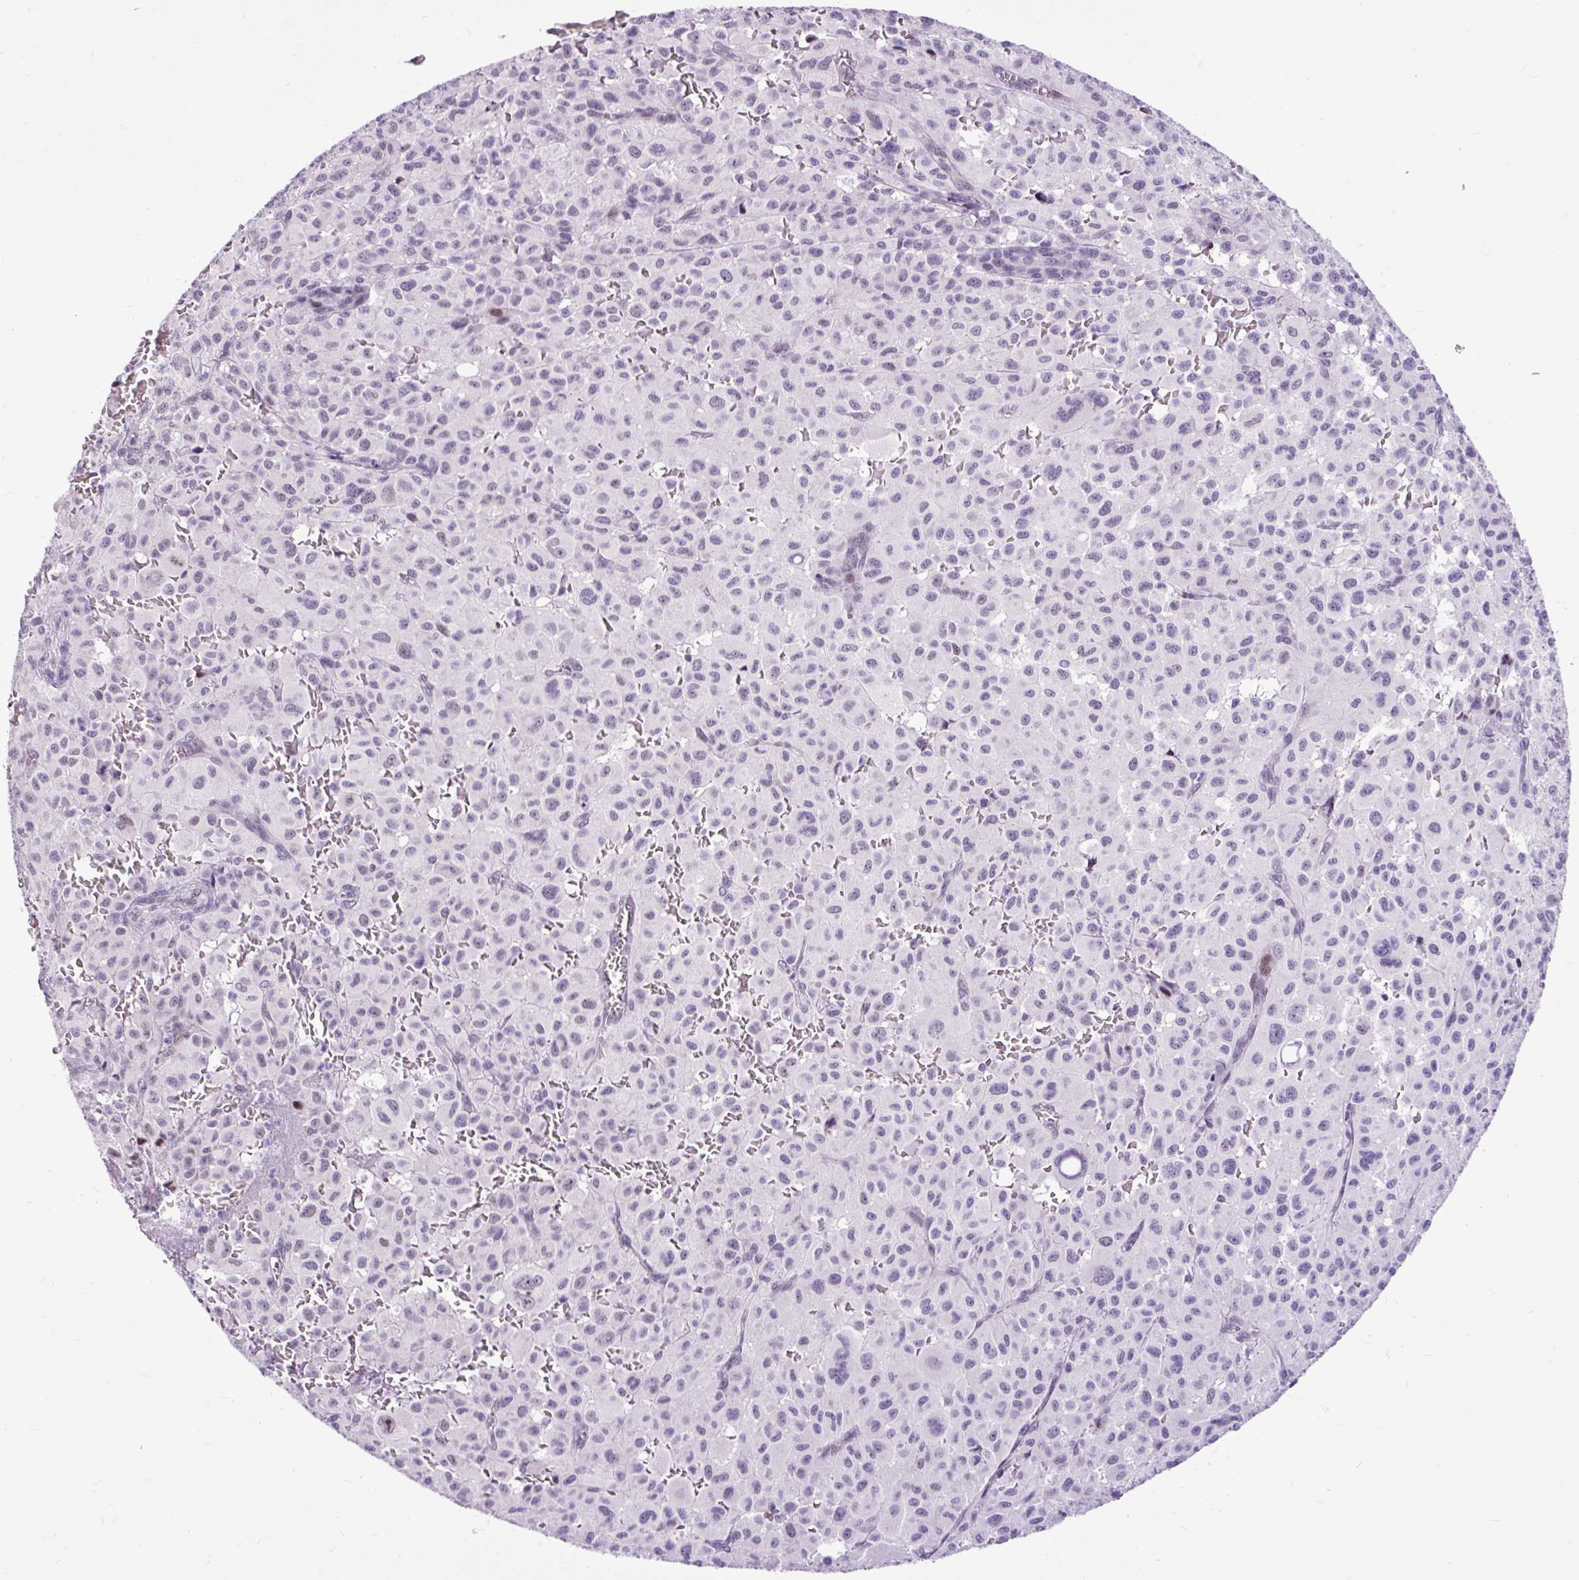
{"staining": {"intensity": "negative", "quantity": "none", "location": "none"}, "tissue": "melanoma", "cell_type": "Tumor cells", "image_type": "cancer", "snomed": [{"axis": "morphology", "description": "Malignant melanoma, NOS"}, {"axis": "topography", "description": "Skin"}], "caption": "Immunohistochemical staining of human melanoma shows no significant staining in tumor cells.", "gene": "CLK2", "patient": {"sex": "female", "age": 74}}